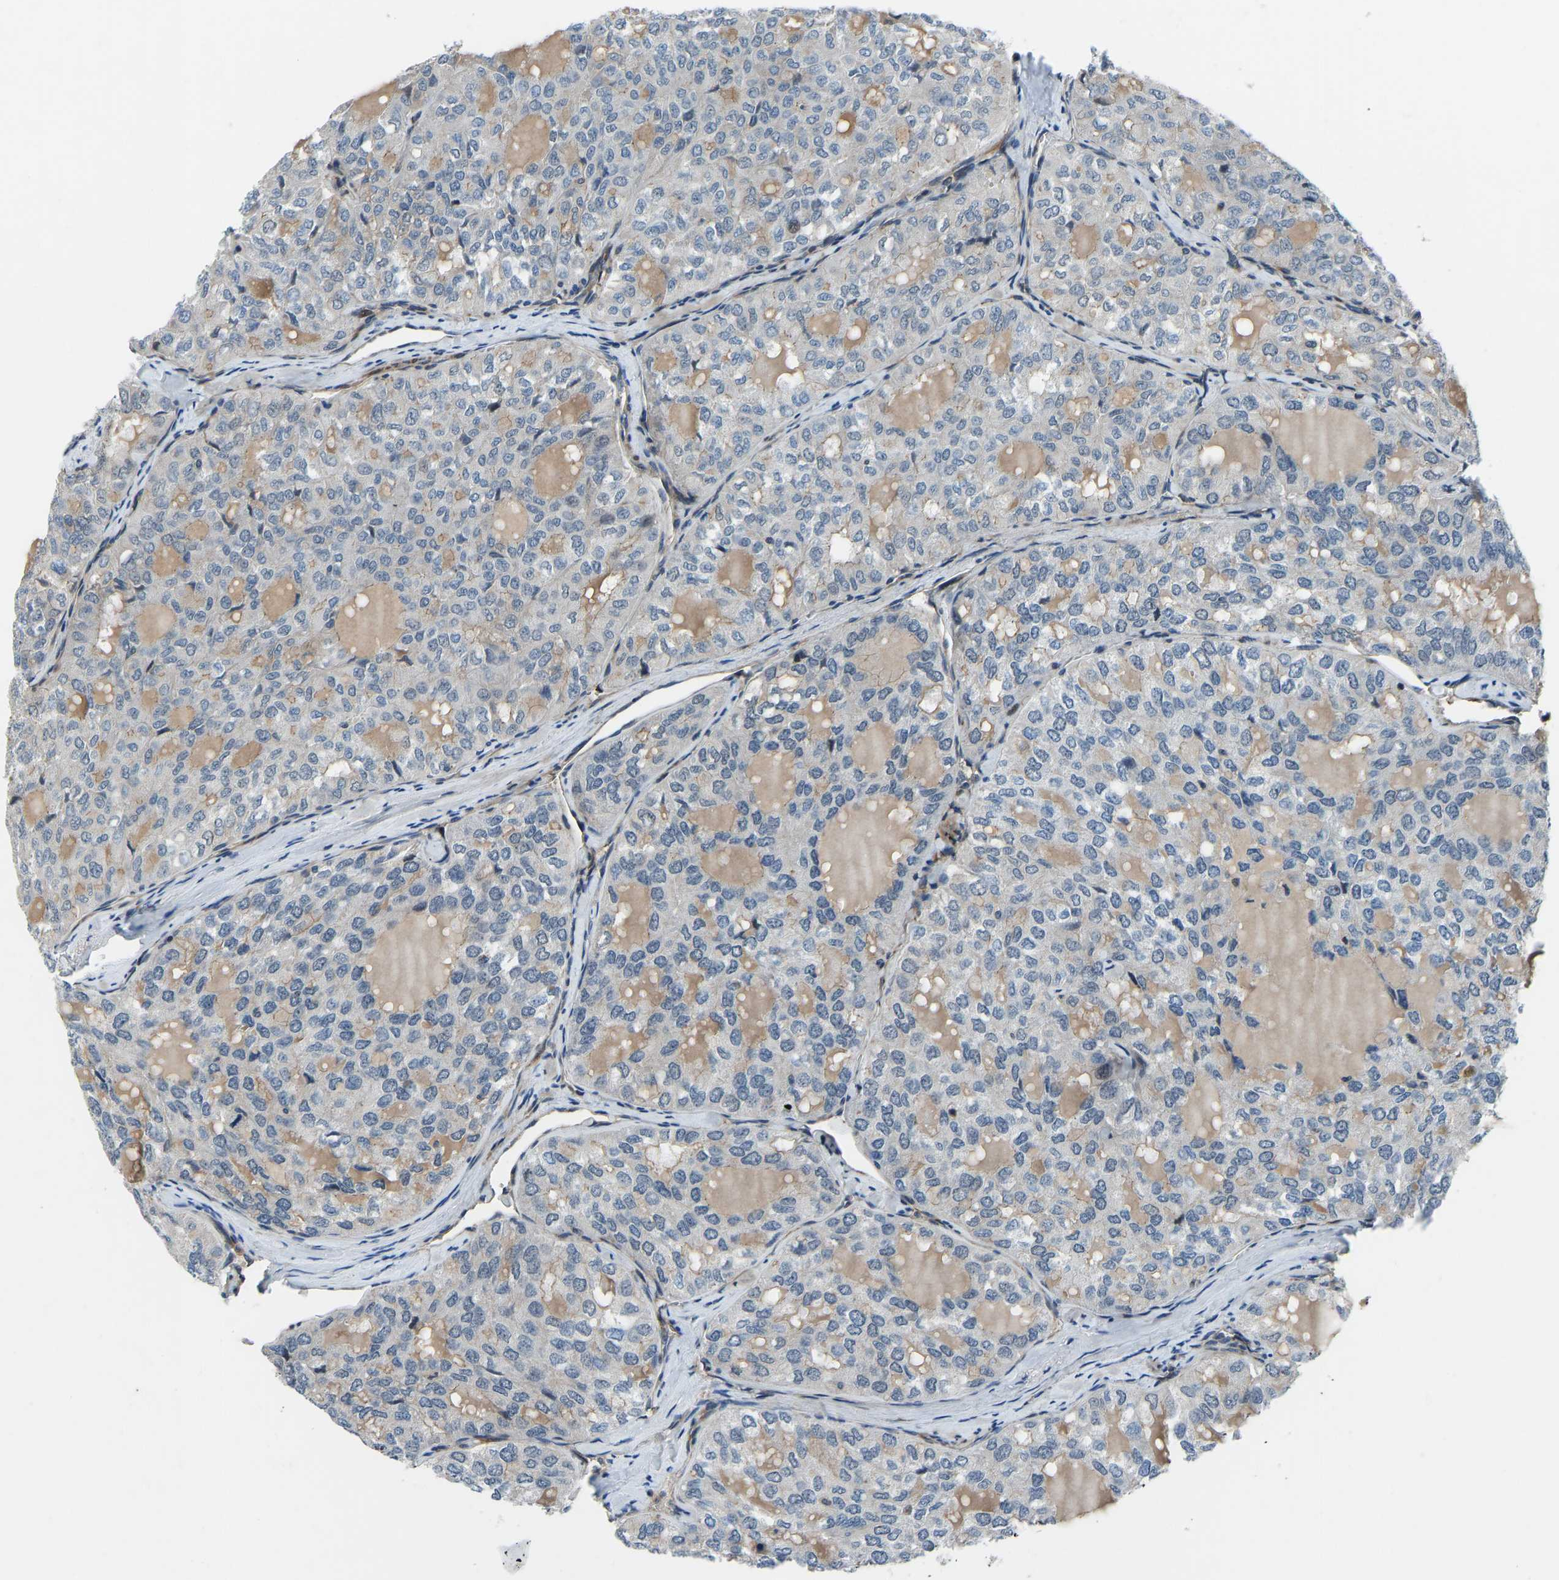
{"staining": {"intensity": "negative", "quantity": "none", "location": "none"}, "tissue": "thyroid cancer", "cell_type": "Tumor cells", "image_type": "cancer", "snomed": [{"axis": "morphology", "description": "Follicular adenoma carcinoma, NOS"}, {"axis": "topography", "description": "Thyroid gland"}], "caption": "Thyroid cancer (follicular adenoma carcinoma) stained for a protein using immunohistochemistry (IHC) shows no staining tumor cells.", "gene": "RLIM", "patient": {"sex": "male", "age": 75}}